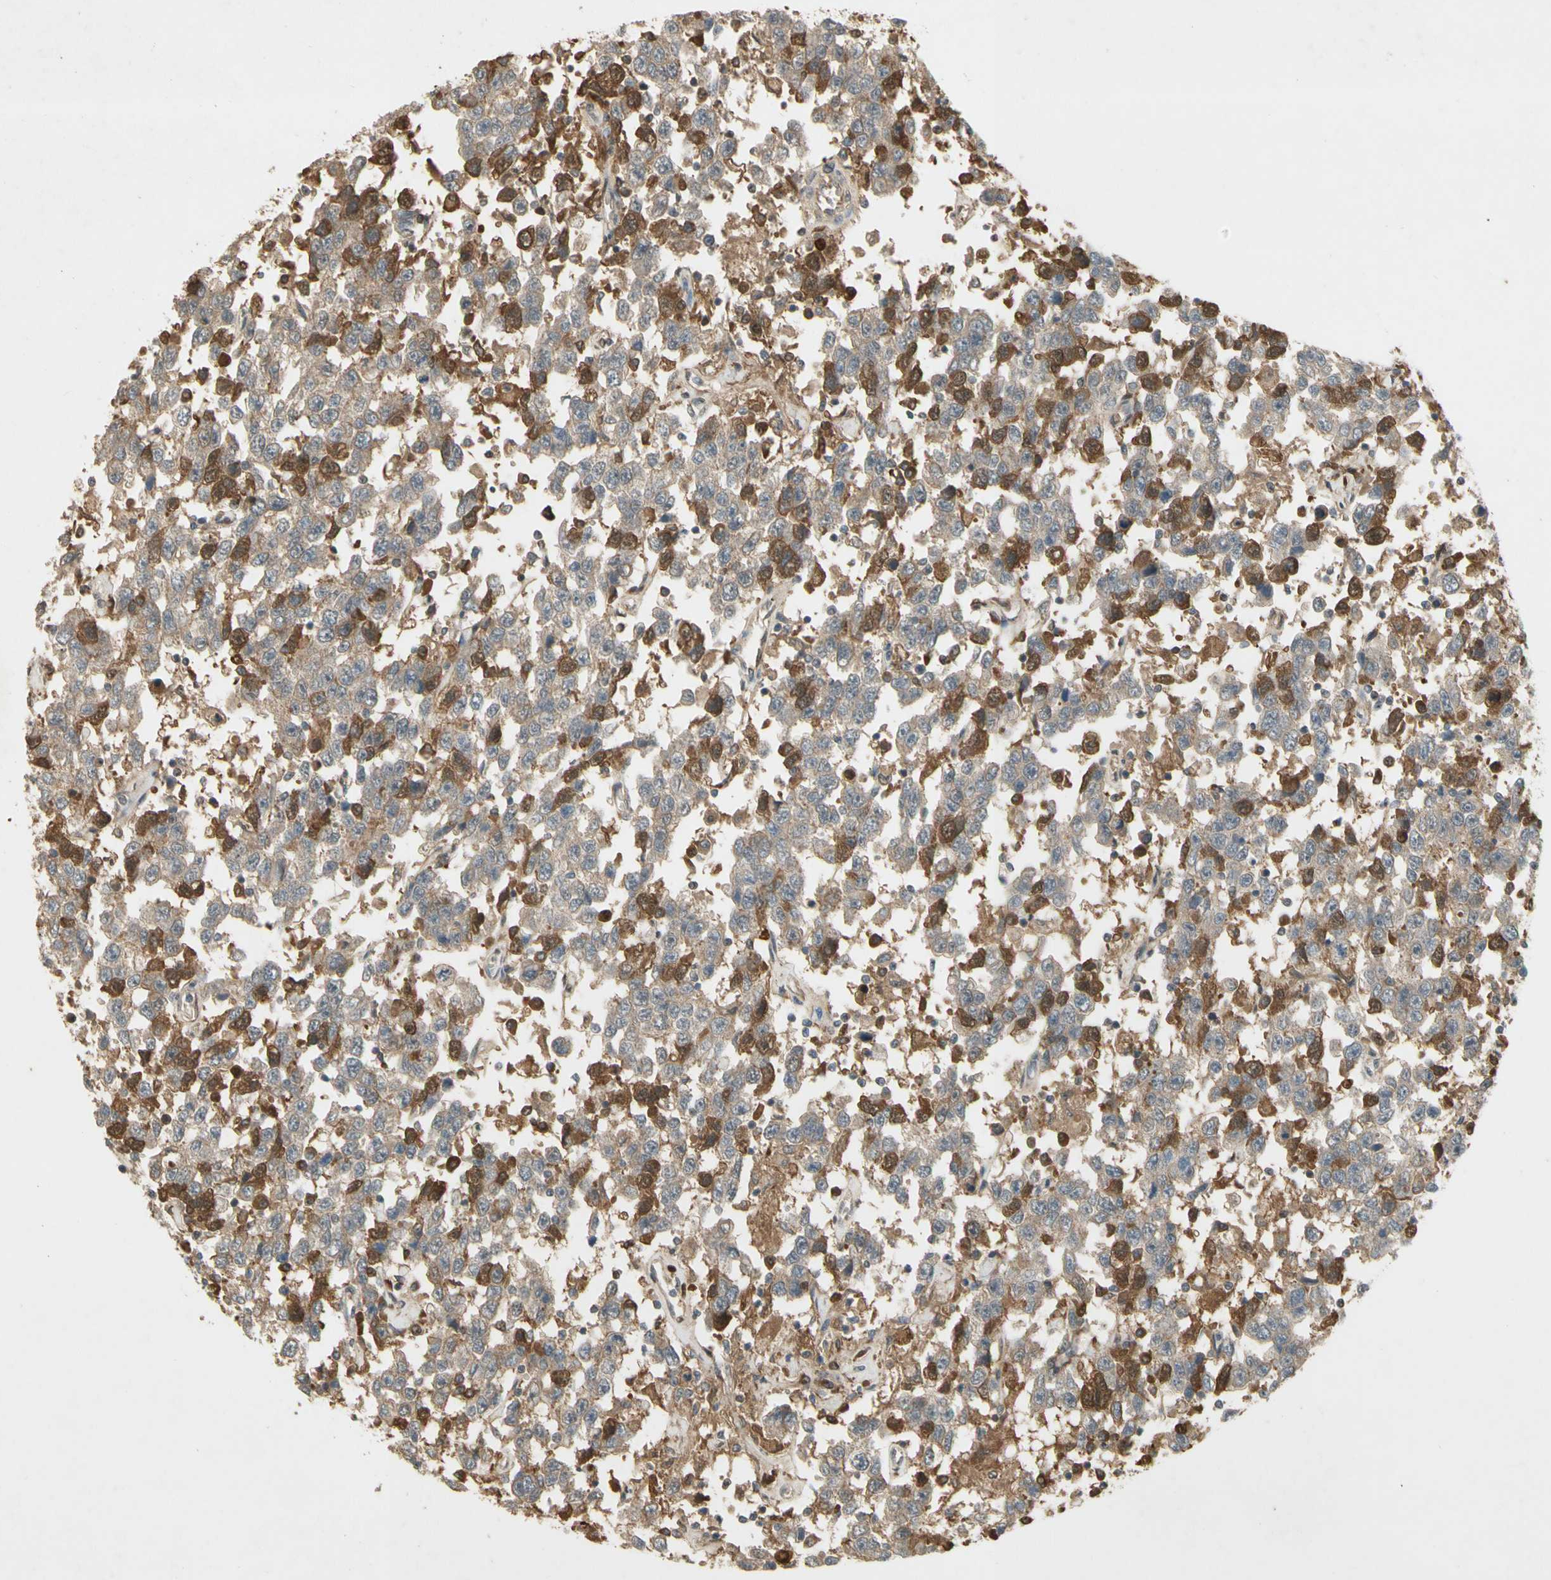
{"staining": {"intensity": "moderate", "quantity": "<25%", "location": "cytoplasmic/membranous"}, "tissue": "testis cancer", "cell_type": "Tumor cells", "image_type": "cancer", "snomed": [{"axis": "morphology", "description": "Seminoma, NOS"}, {"axis": "topography", "description": "Testis"}], "caption": "DAB (3,3'-diaminobenzidine) immunohistochemical staining of testis cancer (seminoma) shows moderate cytoplasmic/membranous protein expression in about <25% of tumor cells. Using DAB (3,3'-diaminobenzidine) (brown) and hematoxylin (blue) stains, captured at high magnification using brightfield microscopy.", "gene": "NRG4", "patient": {"sex": "male", "age": 41}}